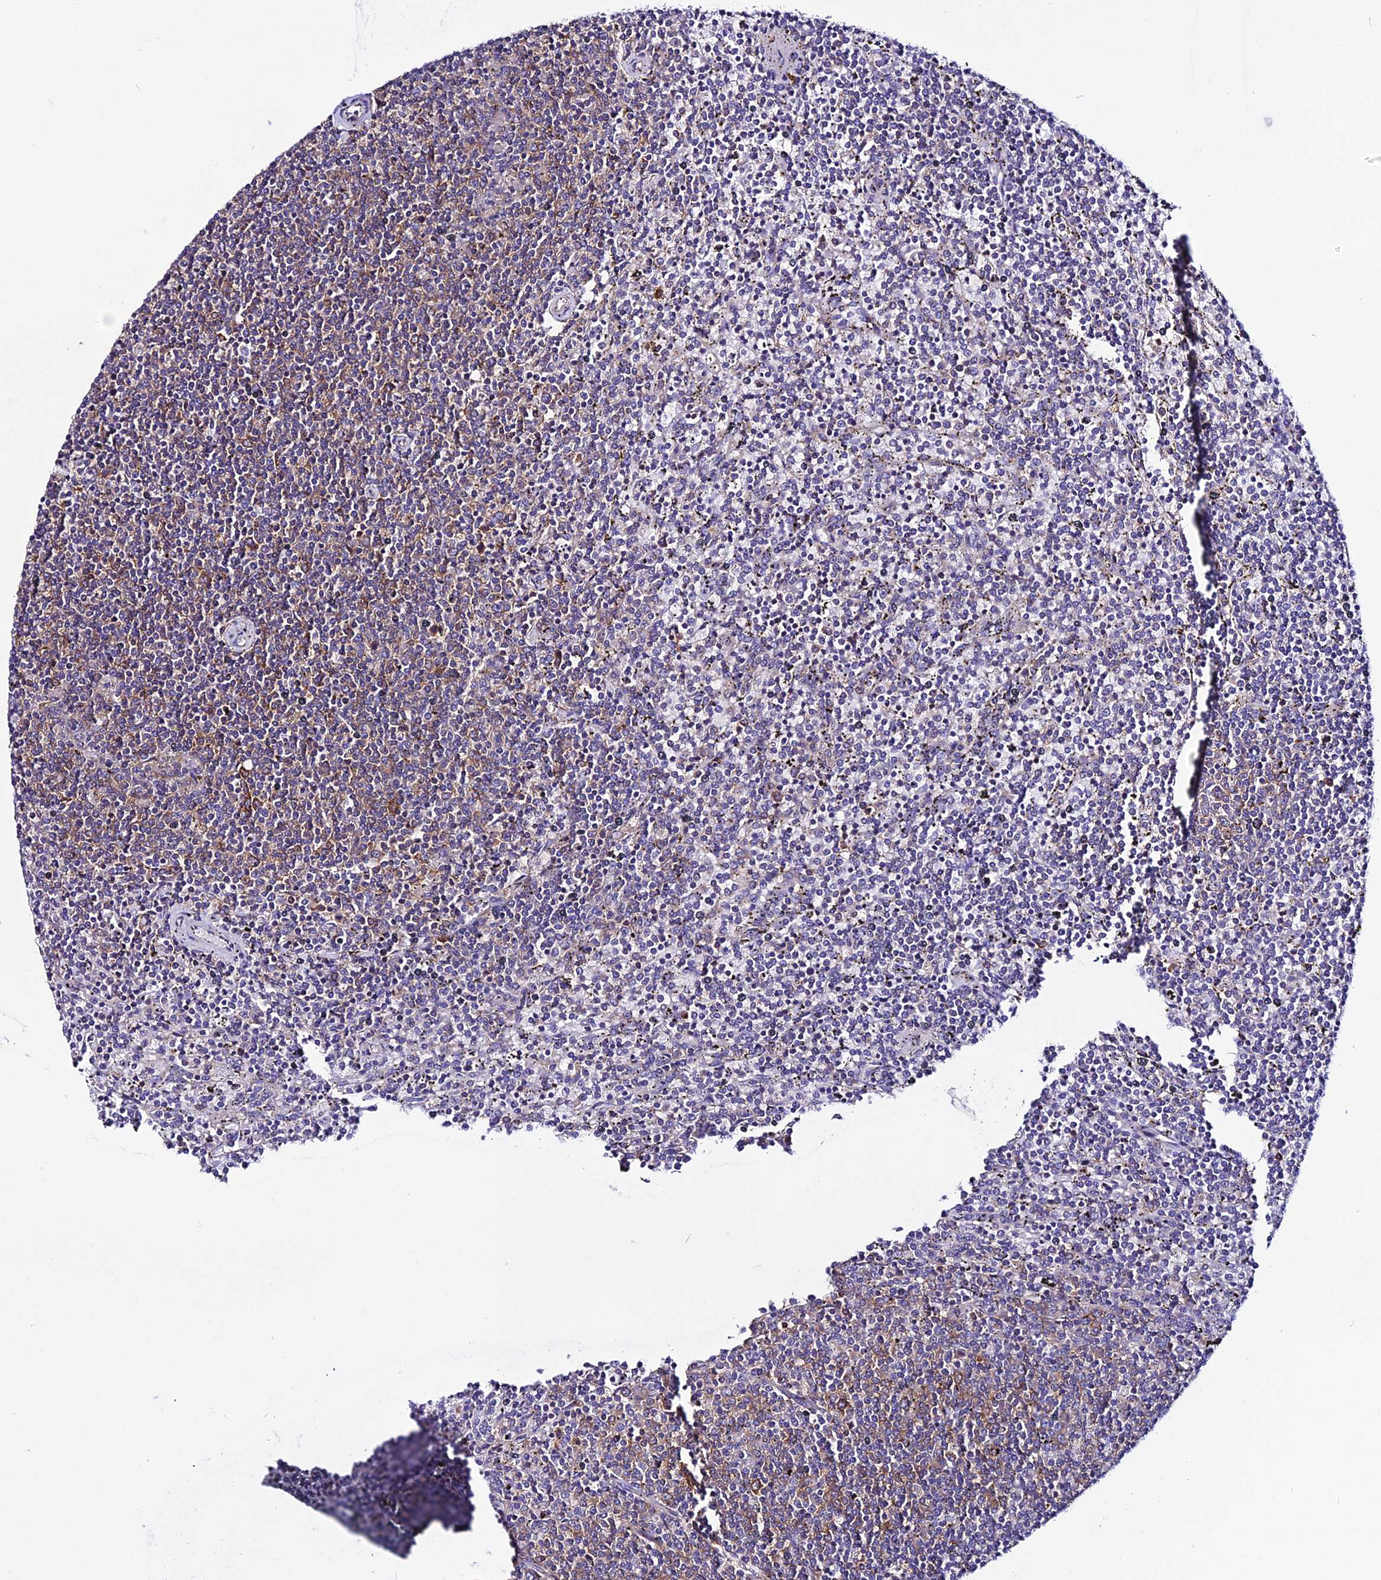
{"staining": {"intensity": "weak", "quantity": "25%-75%", "location": "cytoplasmic/membranous"}, "tissue": "lymphoma", "cell_type": "Tumor cells", "image_type": "cancer", "snomed": [{"axis": "morphology", "description": "Malignant lymphoma, non-Hodgkin's type, Low grade"}, {"axis": "topography", "description": "Spleen"}], "caption": "Human malignant lymphoma, non-Hodgkin's type (low-grade) stained with a brown dye reveals weak cytoplasmic/membranous positive staining in about 25%-75% of tumor cells.", "gene": "EEF1G", "patient": {"sex": "female", "age": 50}}